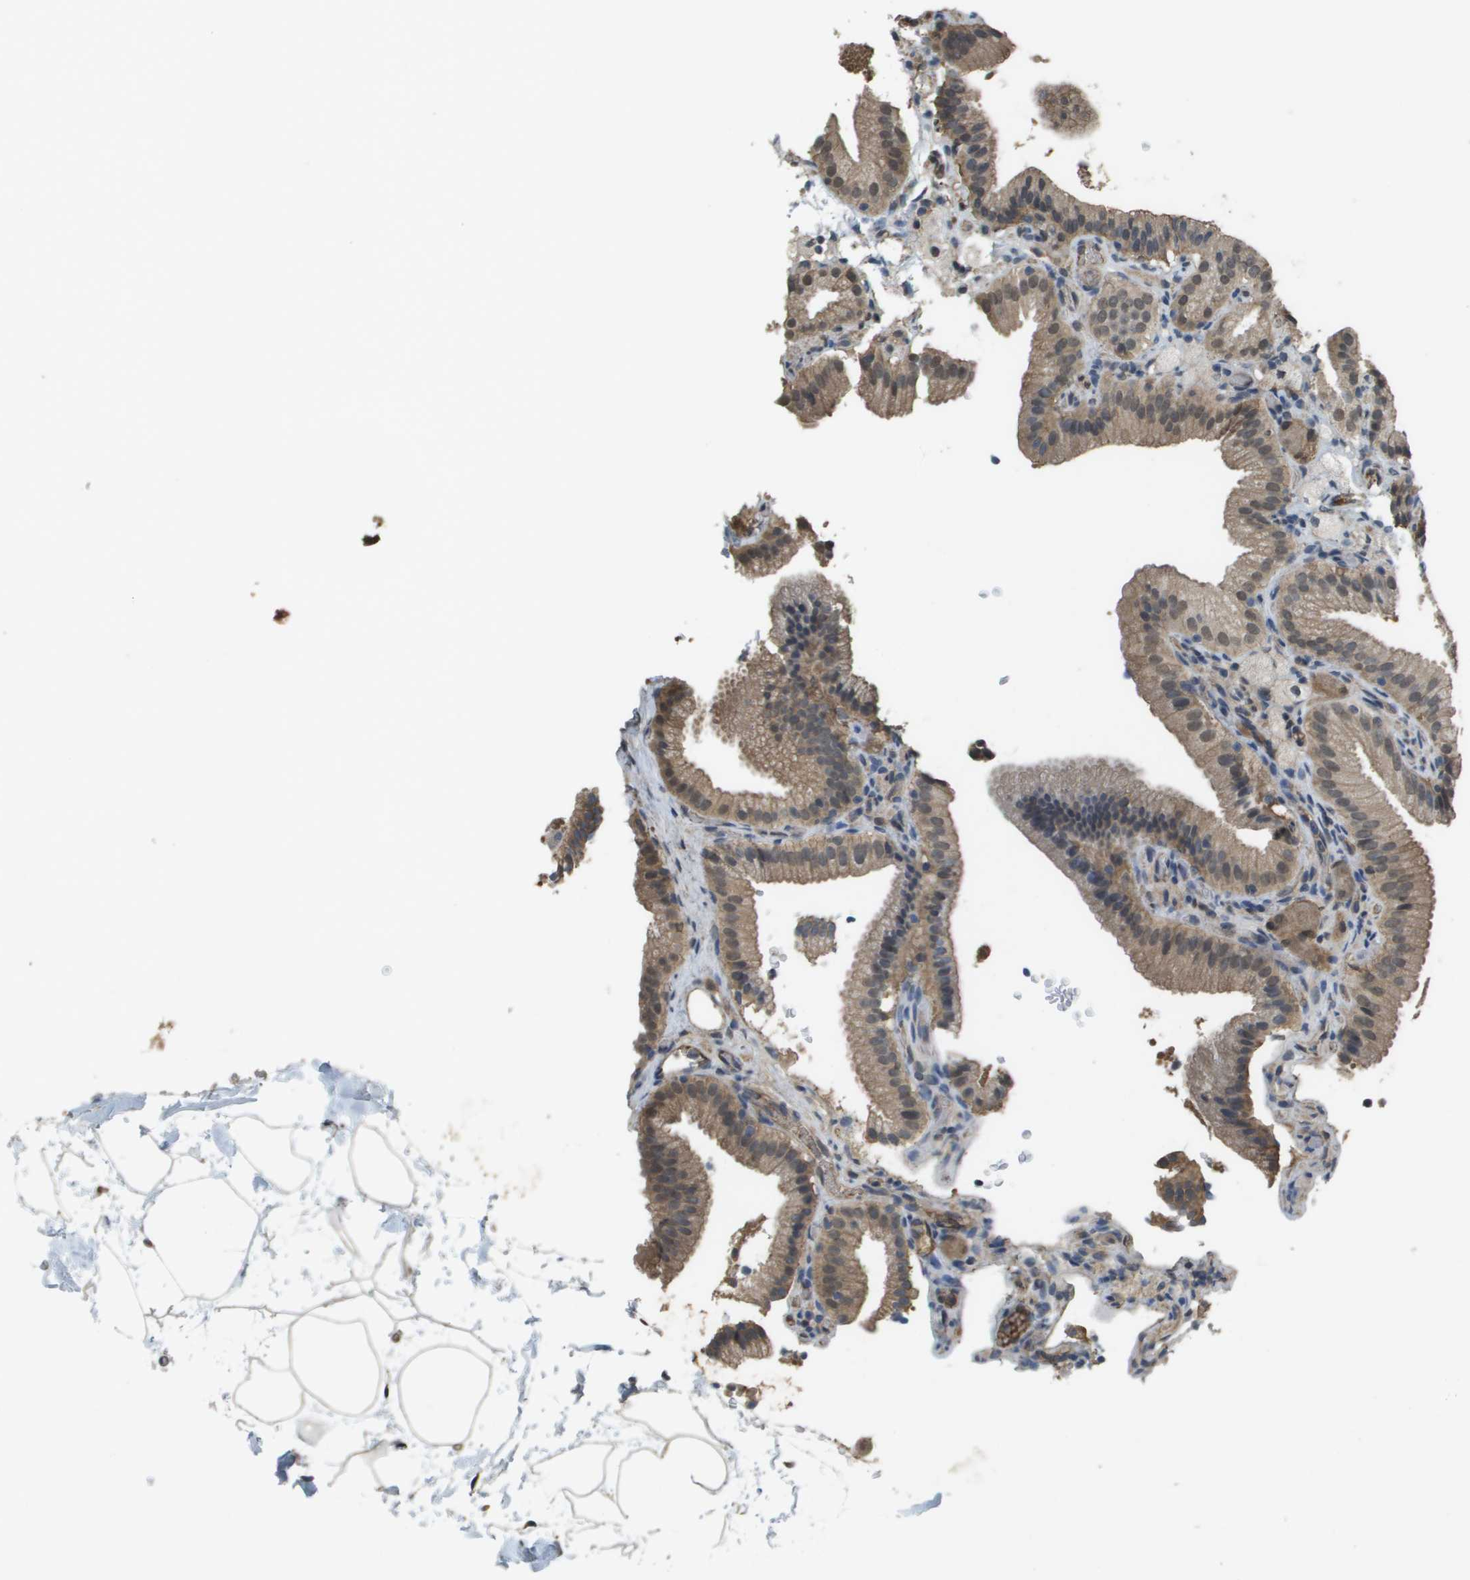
{"staining": {"intensity": "weak", "quantity": ">75%", "location": "cytoplasmic/membranous,nuclear"}, "tissue": "gallbladder", "cell_type": "Glandular cells", "image_type": "normal", "snomed": [{"axis": "morphology", "description": "Normal tissue, NOS"}, {"axis": "topography", "description": "Gallbladder"}], "caption": "Immunohistochemical staining of normal gallbladder displays weak cytoplasmic/membranous,nuclear protein positivity in approximately >75% of glandular cells. The protein is stained brown, and the nuclei are stained in blue (DAB IHC with brightfield microscopy, high magnification).", "gene": "NDRG2", "patient": {"sex": "male", "age": 54}}